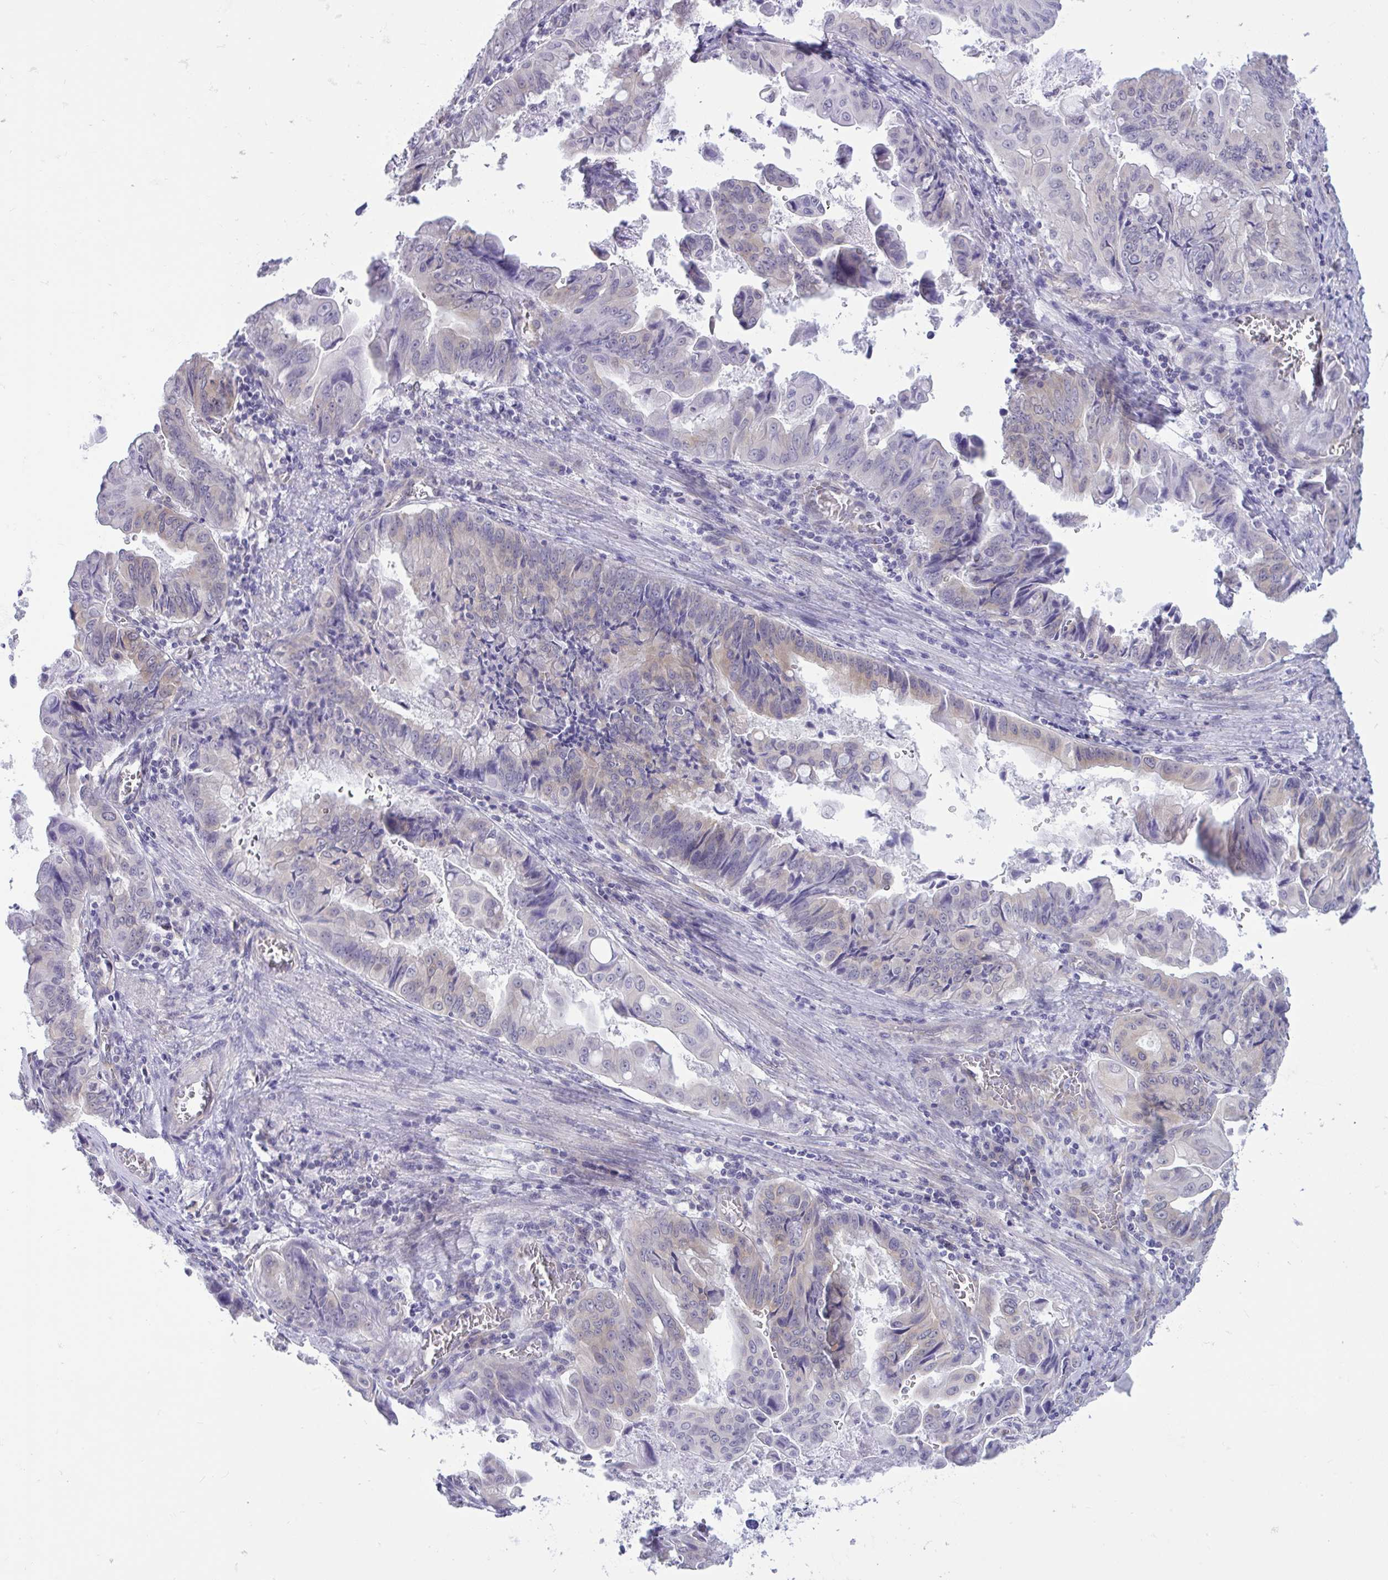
{"staining": {"intensity": "weak", "quantity": "<25%", "location": "cytoplasmic/membranous"}, "tissue": "stomach cancer", "cell_type": "Tumor cells", "image_type": "cancer", "snomed": [{"axis": "morphology", "description": "Adenocarcinoma, NOS"}, {"axis": "topography", "description": "Stomach, upper"}], "caption": "The histopathology image reveals no significant positivity in tumor cells of adenocarcinoma (stomach). (DAB (3,3'-diaminobenzidine) immunohistochemistry with hematoxylin counter stain).", "gene": "CAMLG", "patient": {"sex": "male", "age": 80}}